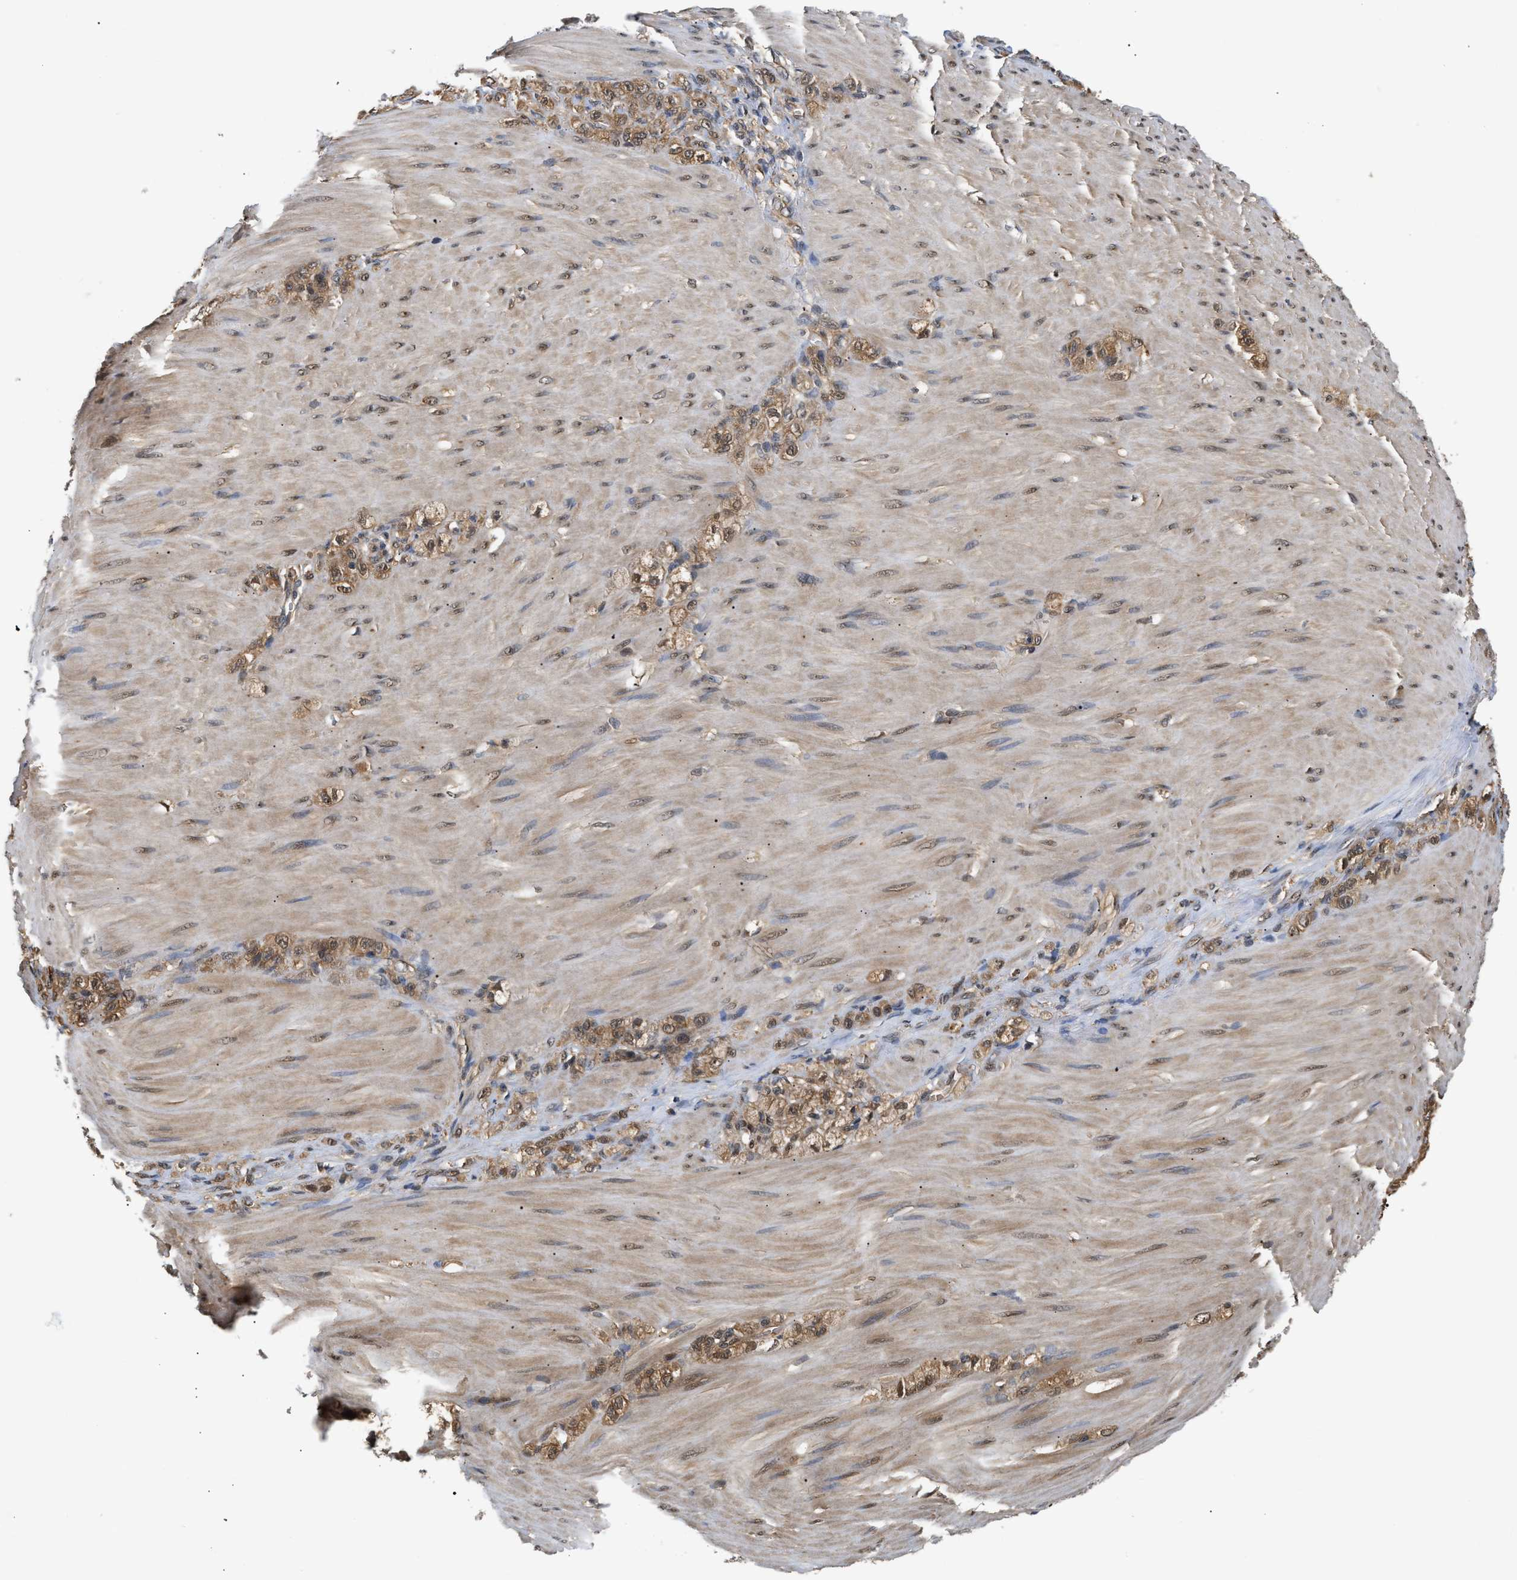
{"staining": {"intensity": "moderate", "quantity": ">75%", "location": "cytoplasmic/membranous,nuclear"}, "tissue": "stomach cancer", "cell_type": "Tumor cells", "image_type": "cancer", "snomed": [{"axis": "morphology", "description": "Normal tissue, NOS"}, {"axis": "morphology", "description": "Adenocarcinoma, NOS"}, {"axis": "topography", "description": "Stomach"}], "caption": "Moderate cytoplasmic/membranous and nuclear expression for a protein is seen in about >75% of tumor cells of stomach adenocarcinoma using immunohistochemistry (IHC).", "gene": "SCAI", "patient": {"sex": "male", "age": 82}}